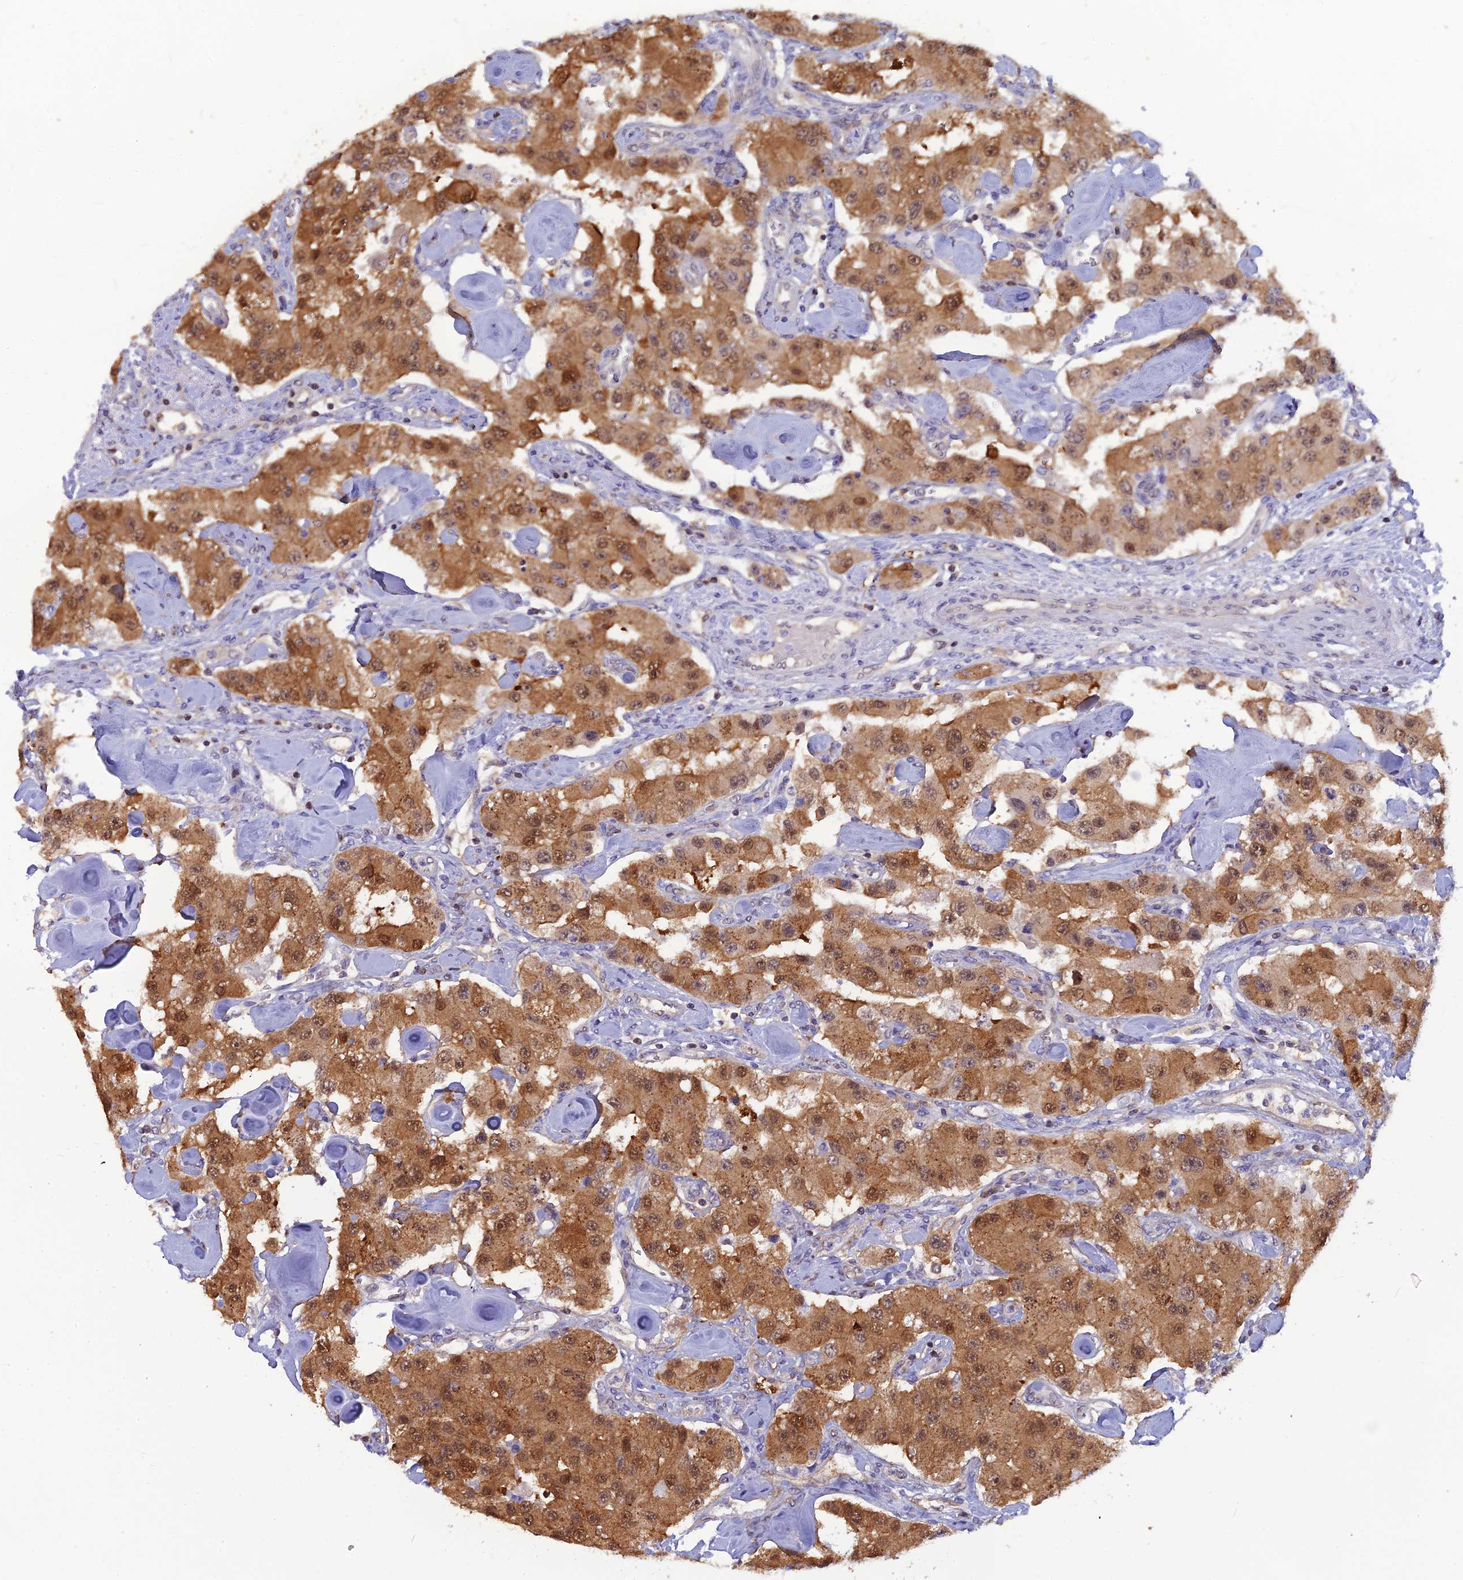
{"staining": {"intensity": "moderate", "quantity": ">75%", "location": "cytoplasmic/membranous,nuclear"}, "tissue": "carcinoid", "cell_type": "Tumor cells", "image_type": "cancer", "snomed": [{"axis": "morphology", "description": "Carcinoid, malignant, NOS"}, {"axis": "topography", "description": "Pancreas"}], "caption": "Human carcinoid stained with a protein marker shows moderate staining in tumor cells.", "gene": "HINT1", "patient": {"sex": "male", "age": 41}}